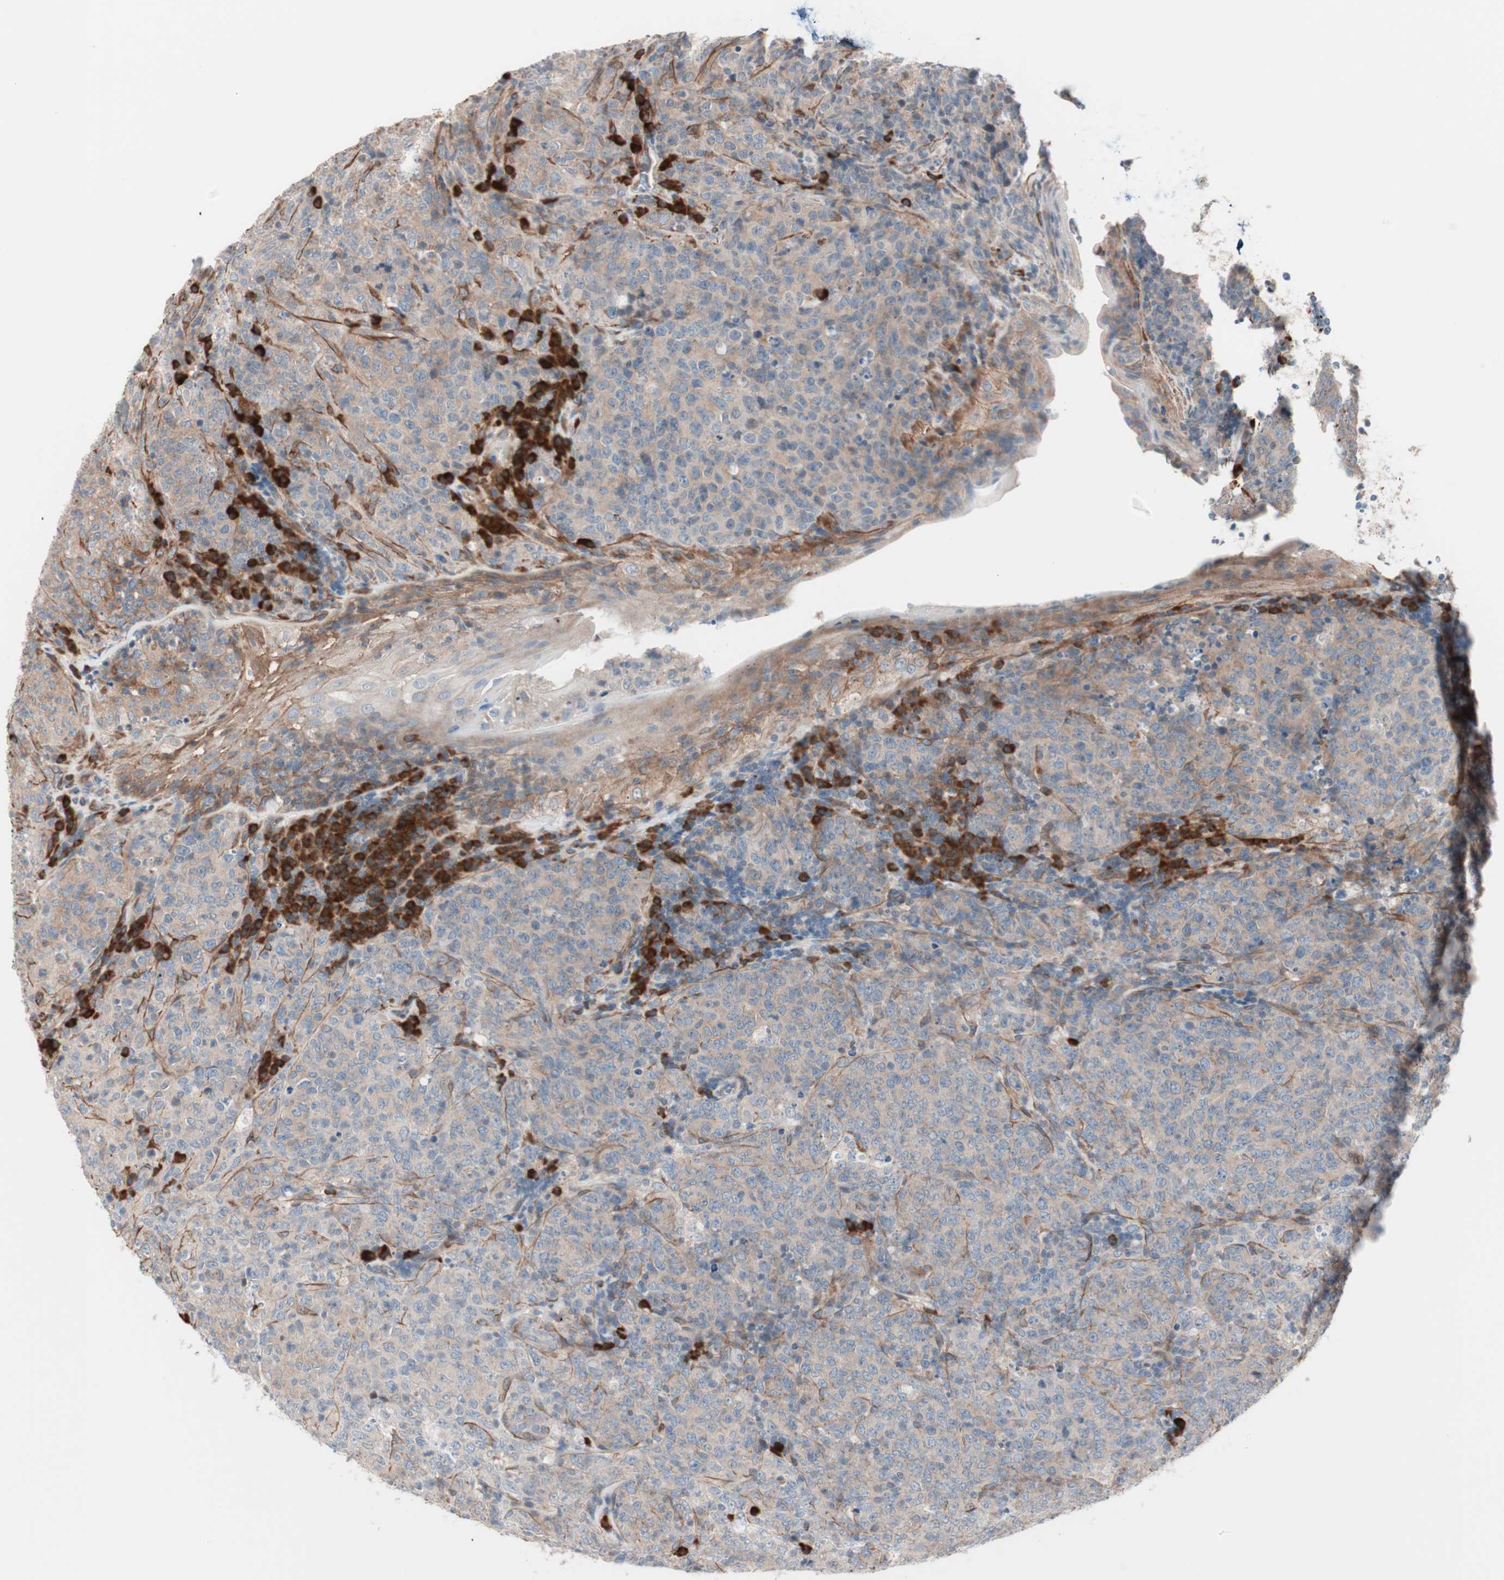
{"staining": {"intensity": "weak", "quantity": ">75%", "location": "cytoplasmic/membranous"}, "tissue": "lymphoma", "cell_type": "Tumor cells", "image_type": "cancer", "snomed": [{"axis": "morphology", "description": "Malignant lymphoma, non-Hodgkin's type, High grade"}, {"axis": "topography", "description": "Tonsil"}], "caption": "High-magnification brightfield microscopy of malignant lymphoma, non-Hodgkin's type (high-grade) stained with DAB (3,3'-diaminobenzidine) (brown) and counterstained with hematoxylin (blue). tumor cells exhibit weak cytoplasmic/membranous positivity is identified in about>75% of cells.", "gene": "ALG5", "patient": {"sex": "female", "age": 36}}